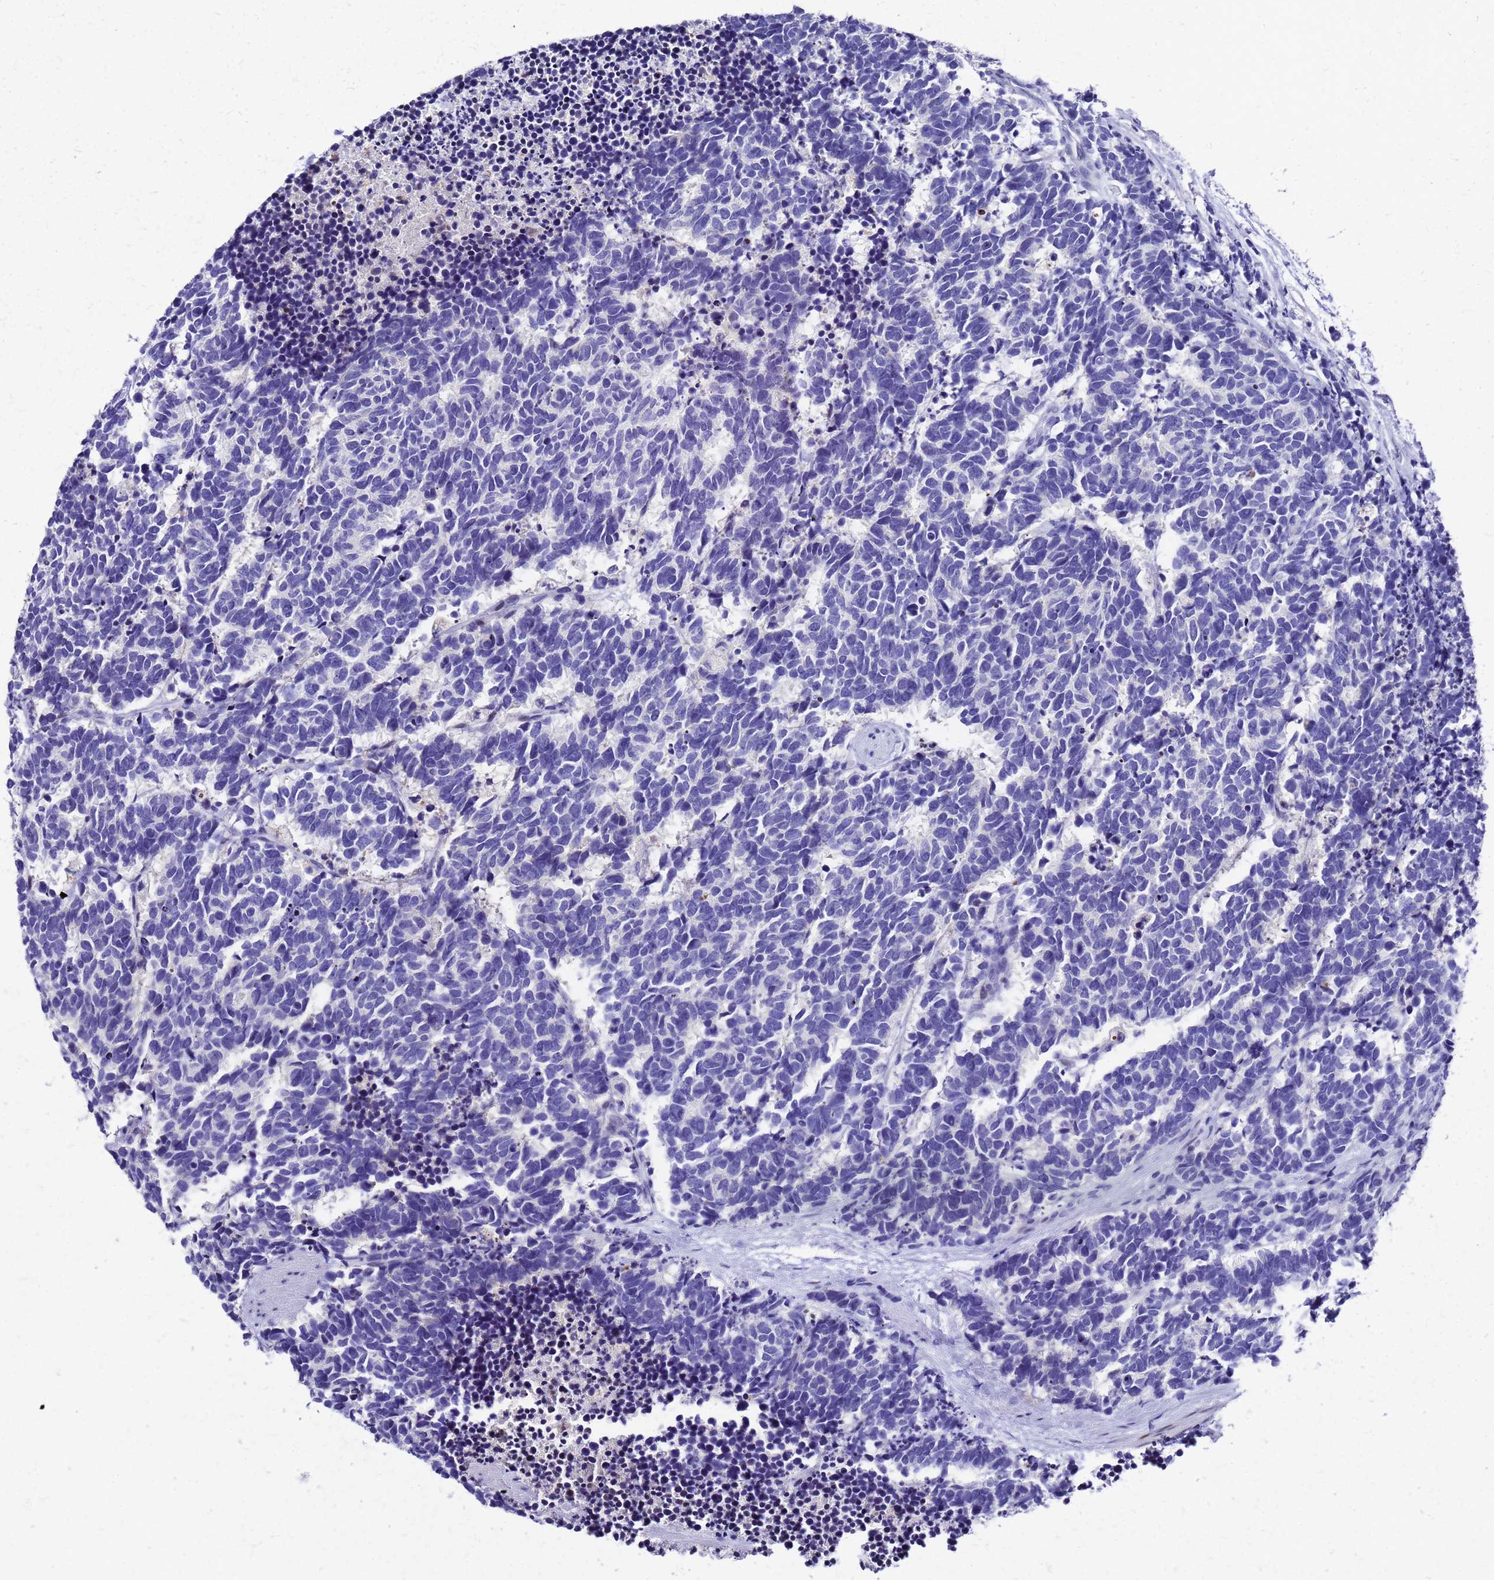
{"staining": {"intensity": "negative", "quantity": "none", "location": "none"}, "tissue": "carcinoid", "cell_type": "Tumor cells", "image_type": "cancer", "snomed": [{"axis": "morphology", "description": "Carcinoma, NOS"}, {"axis": "morphology", "description": "Carcinoid, malignant, NOS"}, {"axis": "topography", "description": "Prostate"}], "caption": "Tumor cells are negative for protein expression in human carcinoid (malignant). The staining was performed using DAB to visualize the protein expression in brown, while the nuclei were stained in blue with hematoxylin (Magnification: 20x).", "gene": "SMIM21", "patient": {"sex": "male", "age": 57}}